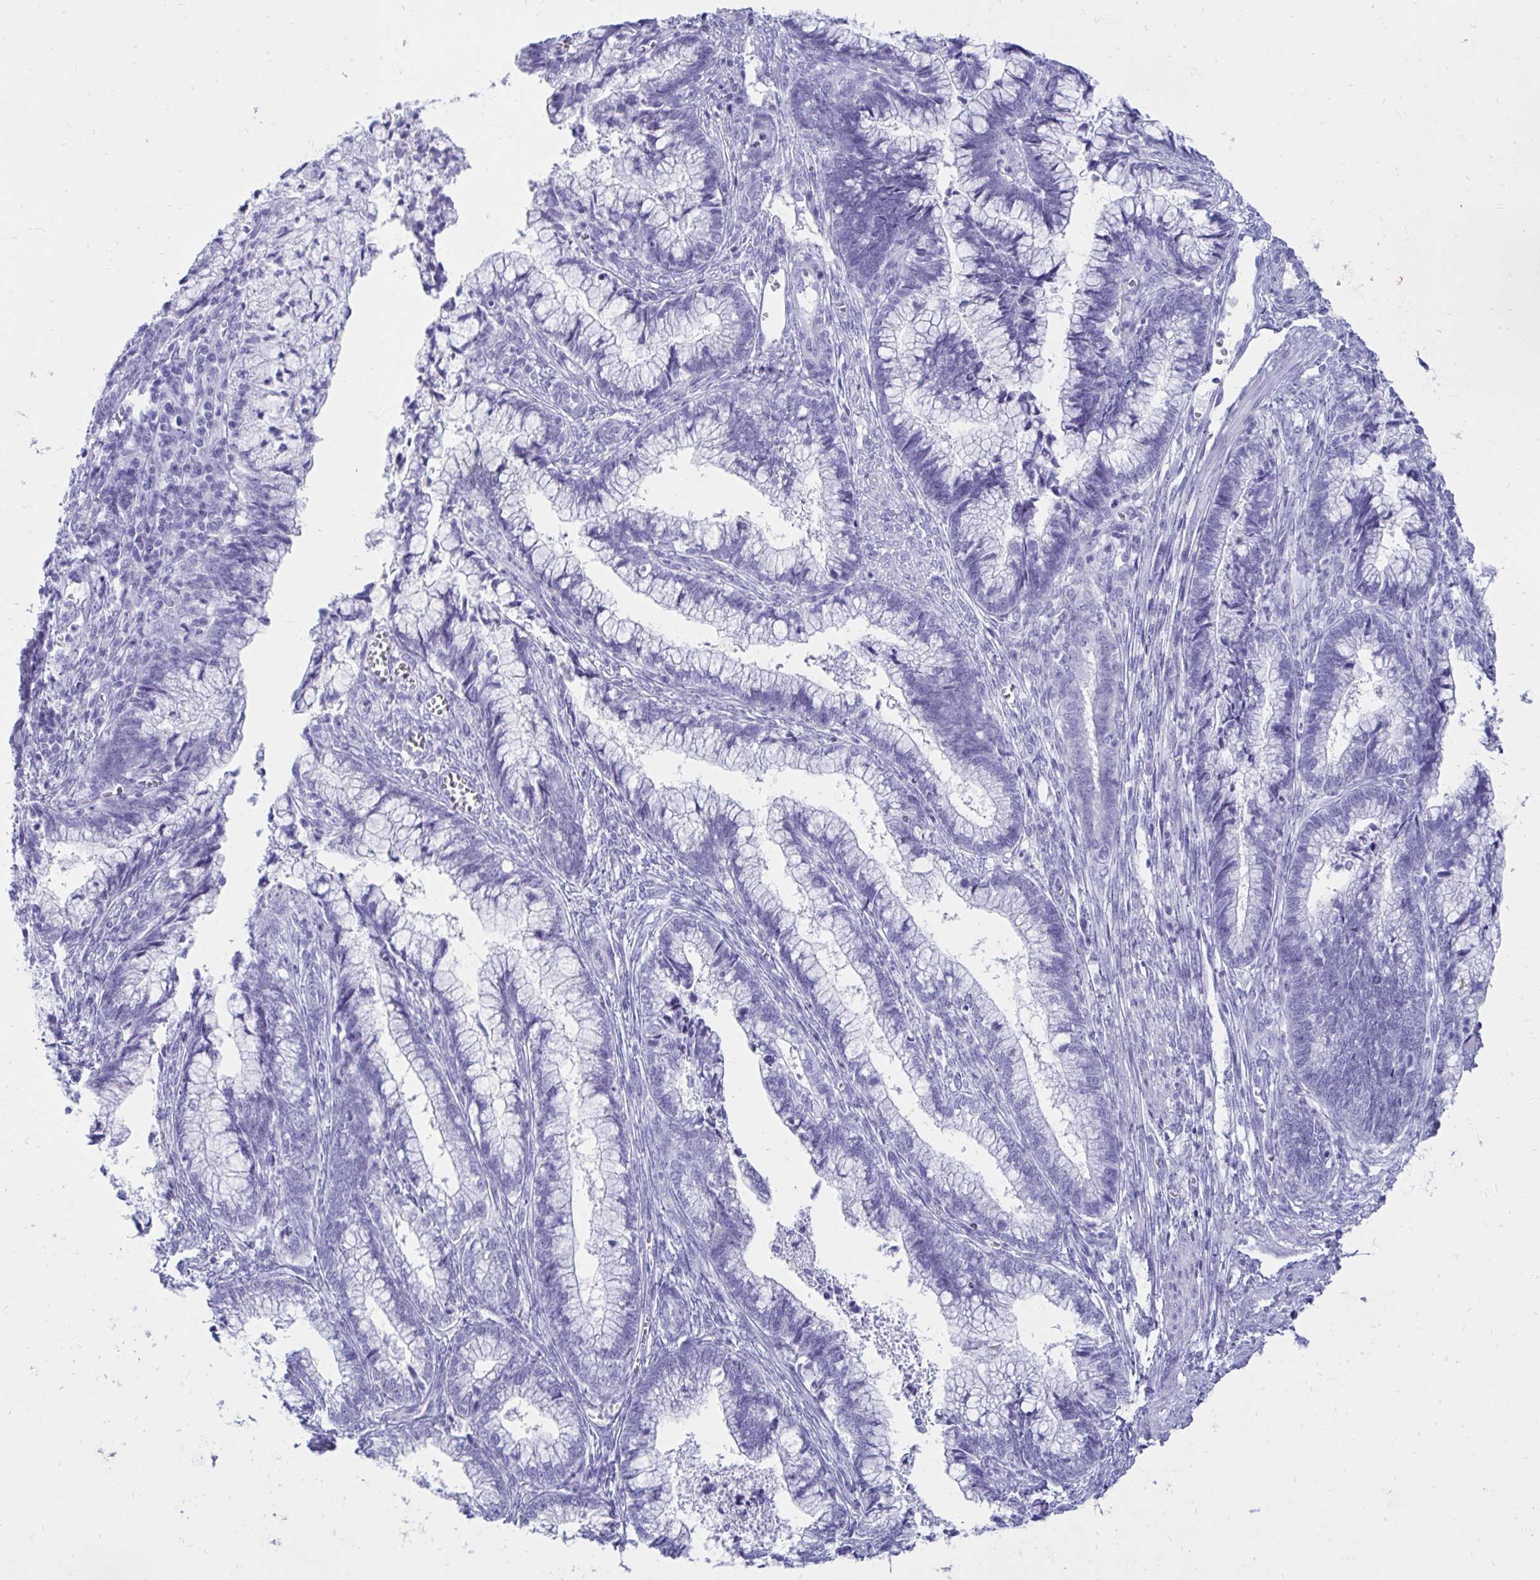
{"staining": {"intensity": "negative", "quantity": "none", "location": "none"}, "tissue": "cervical cancer", "cell_type": "Tumor cells", "image_type": "cancer", "snomed": [{"axis": "morphology", "description": "Adenocarcinoma, NOS"}, {"axis": "topography", "description": "Cervix"}], "caption": "Cervical adenocarcinoma was stained to show a protein in brown. There is no significant expression in tumor cells.", "gene": "OR10R2", "patient": {"sex": "female", "age": 44}}